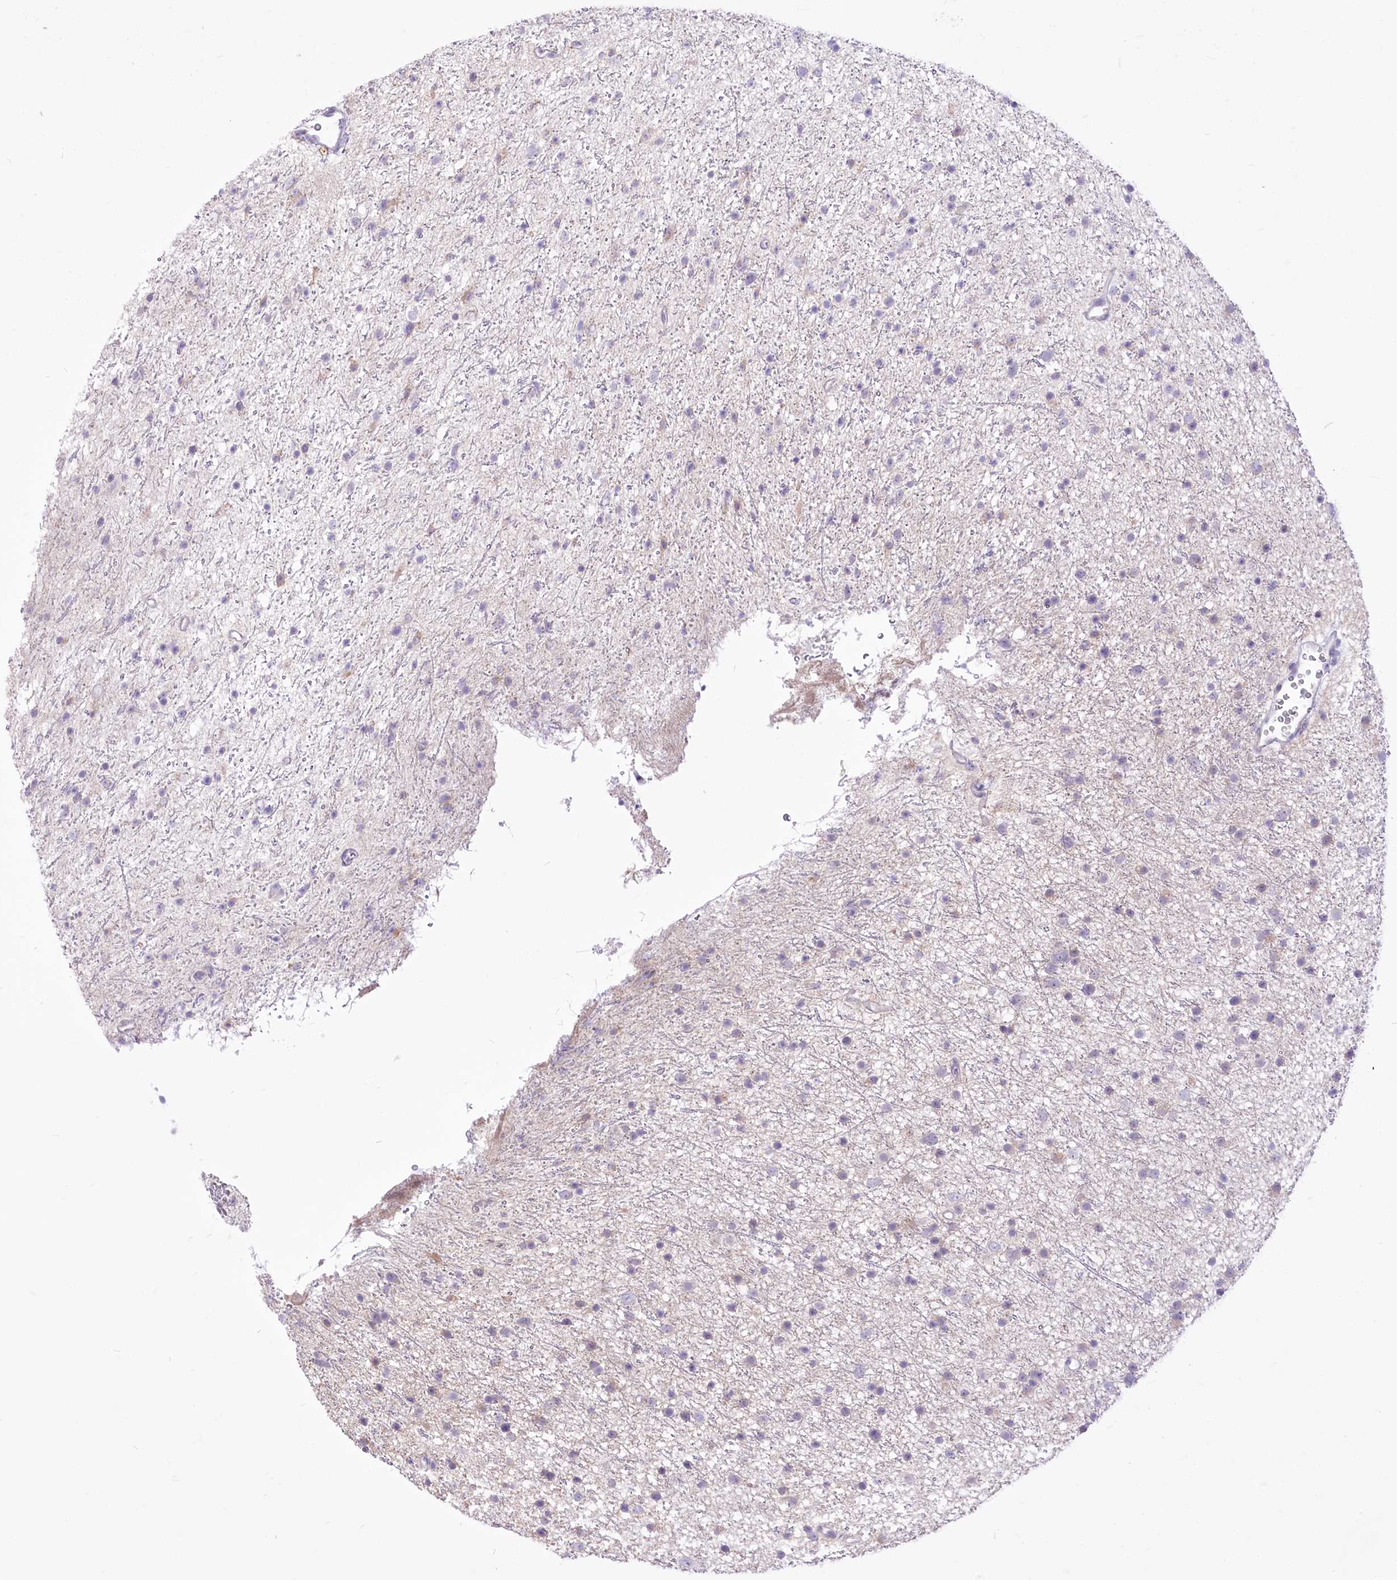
{"staining": {"intensity": "negative", "quantity": "none", "location": "none"}, "tissue": "glioma", "cell_type": "Tumor cells", "image_type": "cancer", "snomed": [{"axis": "morphology", "description": "Glioma, malignant, Low grade"}, {"axis": "topography", "description": "Cerebral cortex"}], "caption": "This is a micrograph of immunohistochemistry (IHC) staining of malignant glioma (low-grade), which shows no staining in tumor cells.", "gene": "BEND7", "patient": {"sex": "female", "age": 39}}